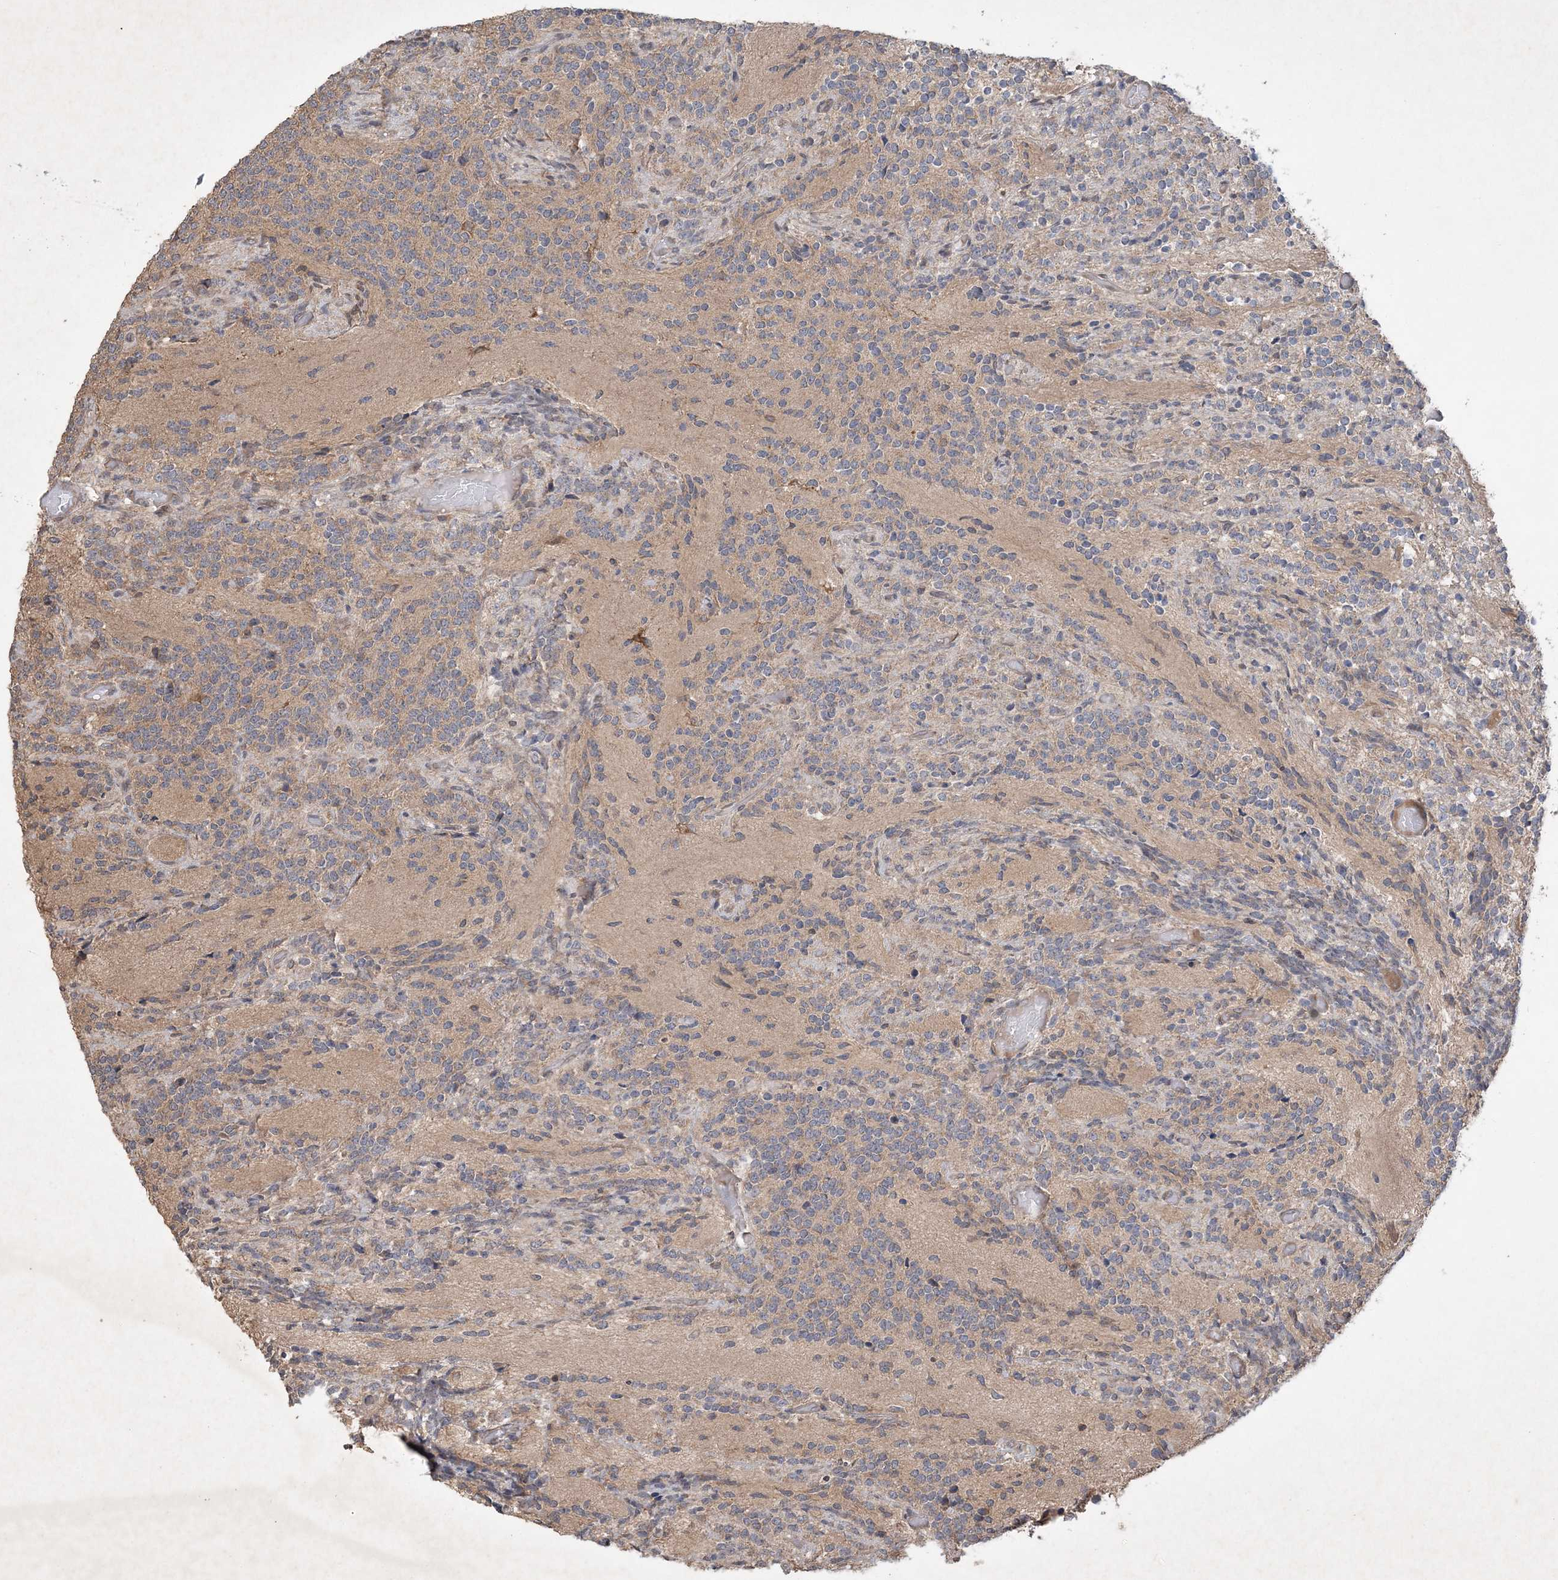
{"staining": {"intensity": "negative", "quantity": "none", "location": "none"}, "tissue": "glioma", "cell_type": "Tumor cells", "image_type": "cancer", "snomed": [{"axis": "morphology", "description": "Glioma, malignant, Low grade"}, {"axis": "topography", "description": "Brain"}], "caption": "Glioma was stained to show a protein in brown. There is no significant positivity in tumor cells. The staining is performed using DAB (3,3'-diaminobenzidine) brown chromogen with nuclei counter-stained in using hematoxylin.", "gene": "AKR7A2", "patient": {"sex": "female", "age": 1}}